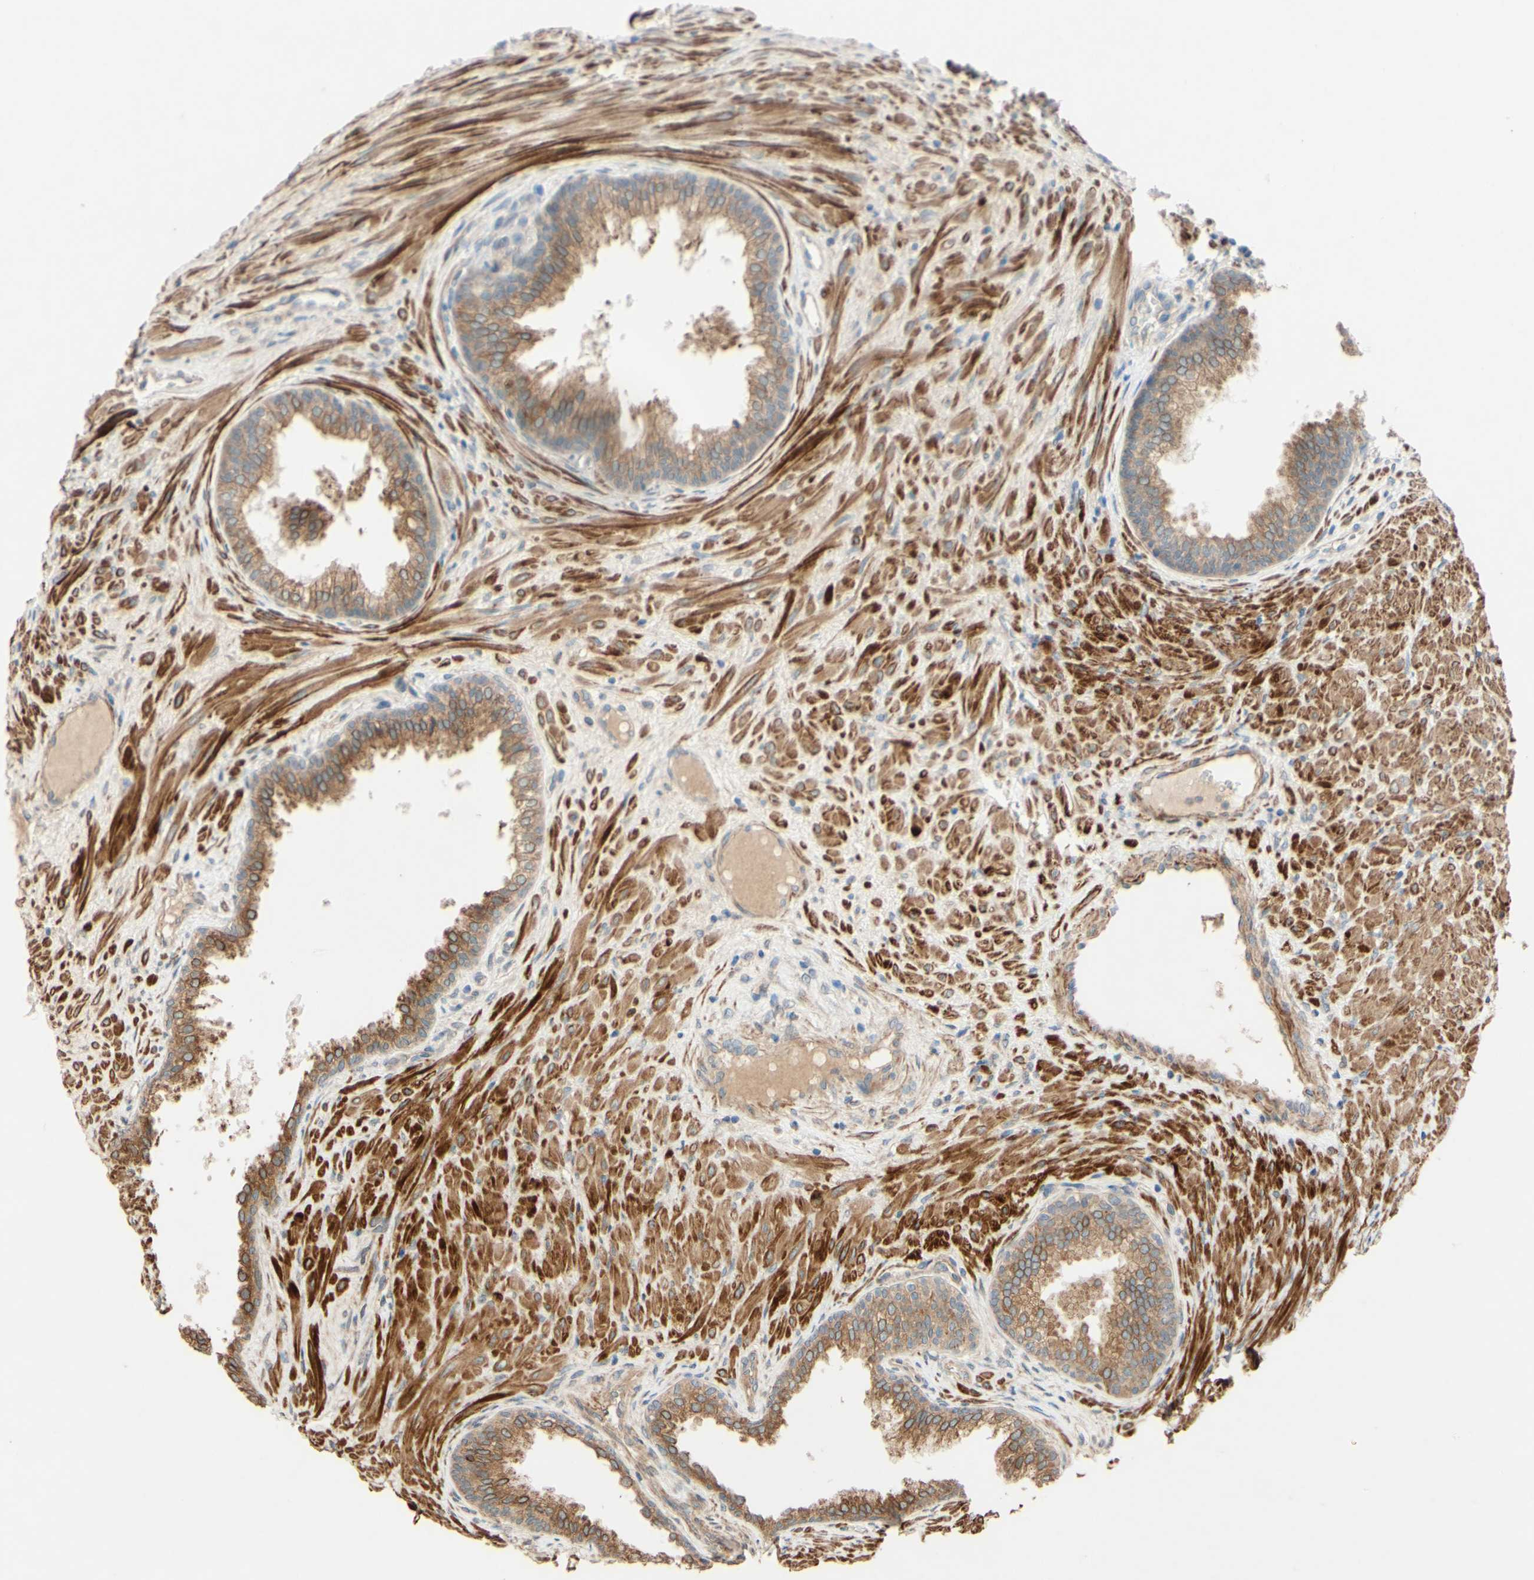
{"staining": {"intensity": "moderate", "quantity": ">75%", "location": "cytoplasmic/membranous,nuclear"}, "tissue": "prostate", "cell_type": "Glandular cells", "image_type": "normal", "snomed": [{"axis": "morphology", "description": "Normal tissue, NOS"}, {"axis": "topography", "description": "Prostate"}], "caption": "The photomicrograph displays immunohistochemical staining of normal prostate. There is moderate cytoplasmic/membranous,nuclear expression is identified in approximately >75% of glandular cells. The staining is performed using DAB brown chromogen to label protein expression. The nuclei are counter-stained blue using hematoxylin.", "gene": "PTPRU", "patient": {"sex": "male", "age": 76}}